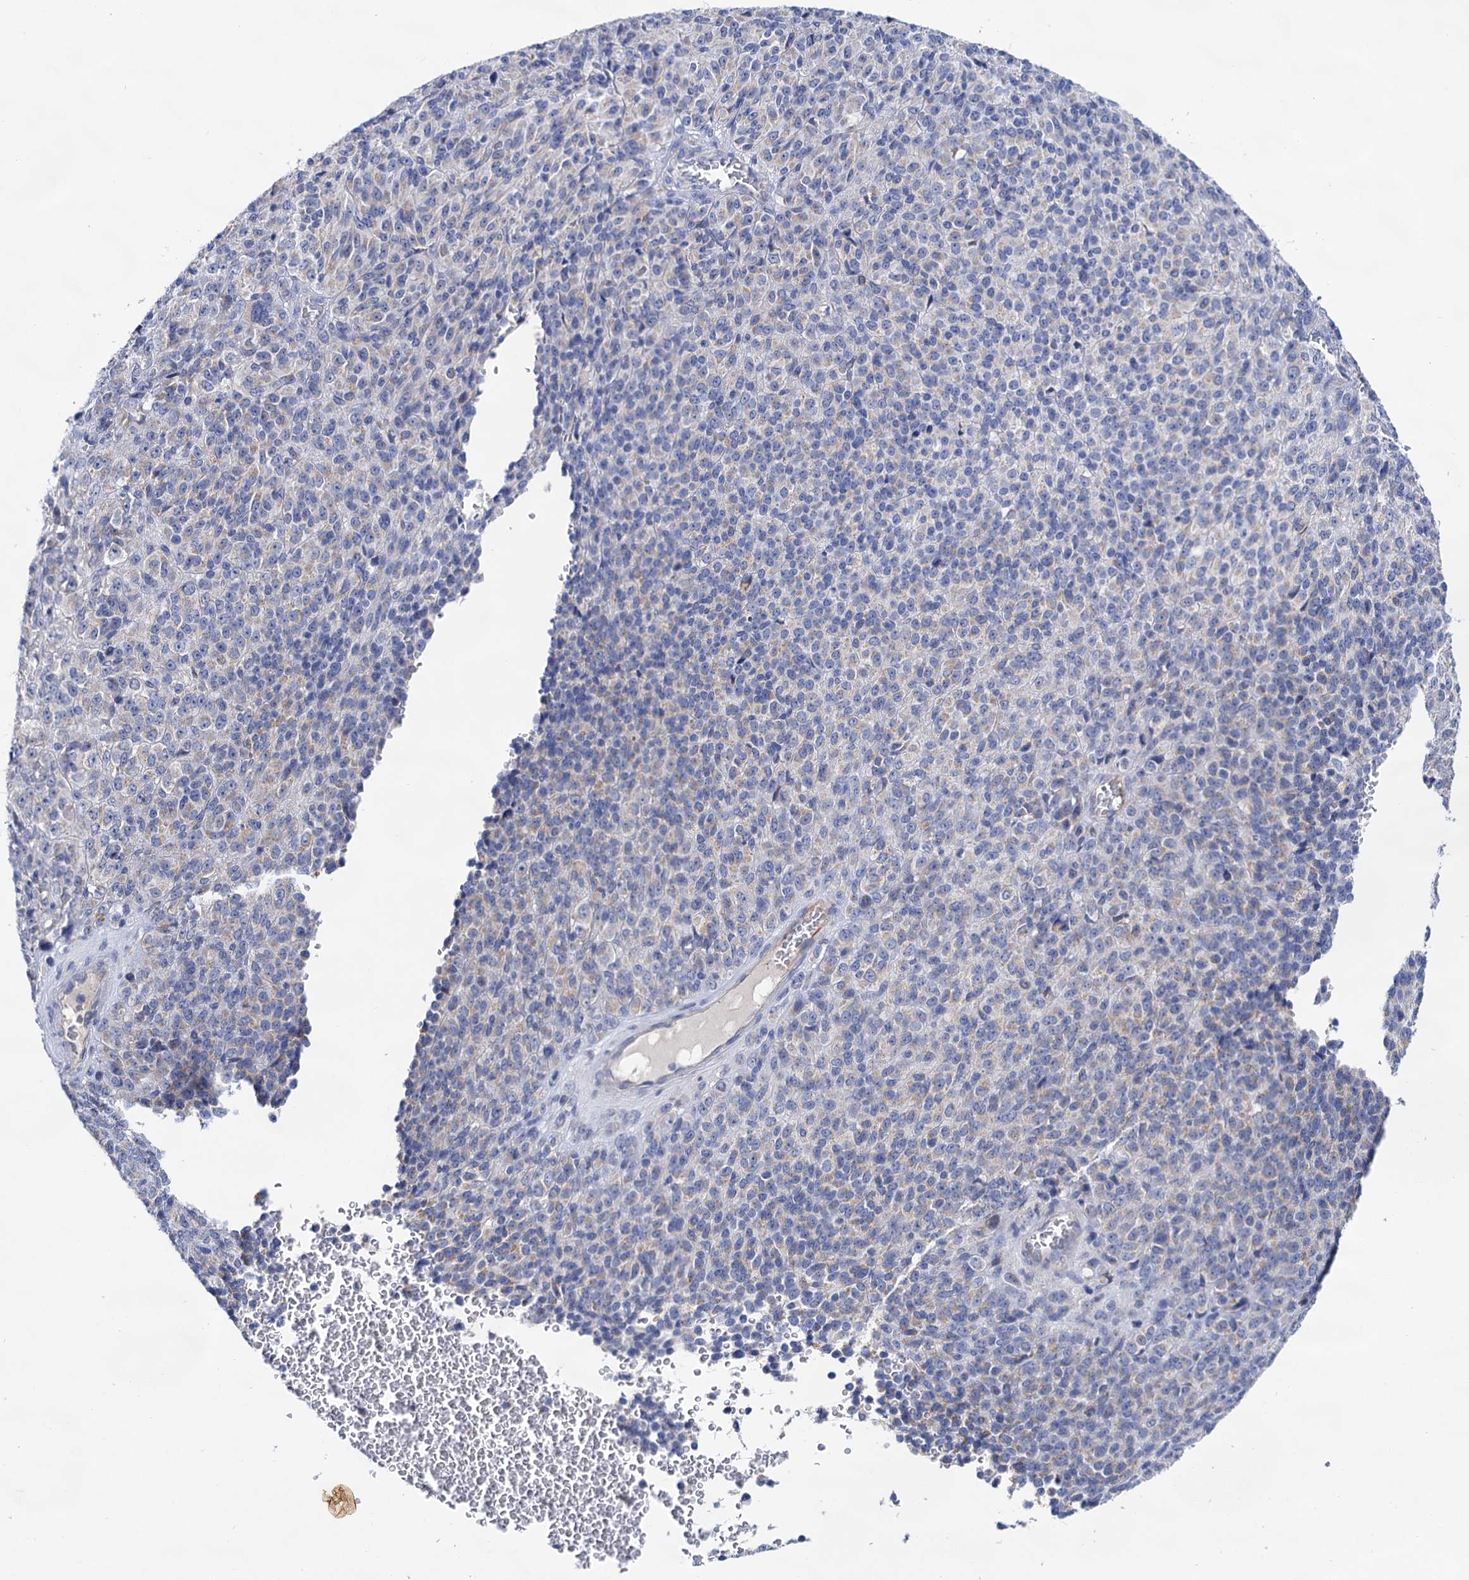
{"staining": {"intensity": "negative", "quantity": "none", "location": "none"}, "tissue": "melanoma", "cell_type": "Tumor cells", "image_type": "cancer", "snomed": [{"axis": "morphology", "description": "Malignant melanoma, Metastatic site"}, {"axis": "topography", "description": "Brain"}], "caption": "The micrograph shows no significant expression in tumor cells of melanoma. The staining was performed using DAB (3,3'-diaminobenzidine) to visualize the protein expression in brown, while the nuclei were stained in blue with hematoxylin (Magnification: 20x).", "gene": "ABLIM1", "patient": {"sex": "female", "age": 56}}